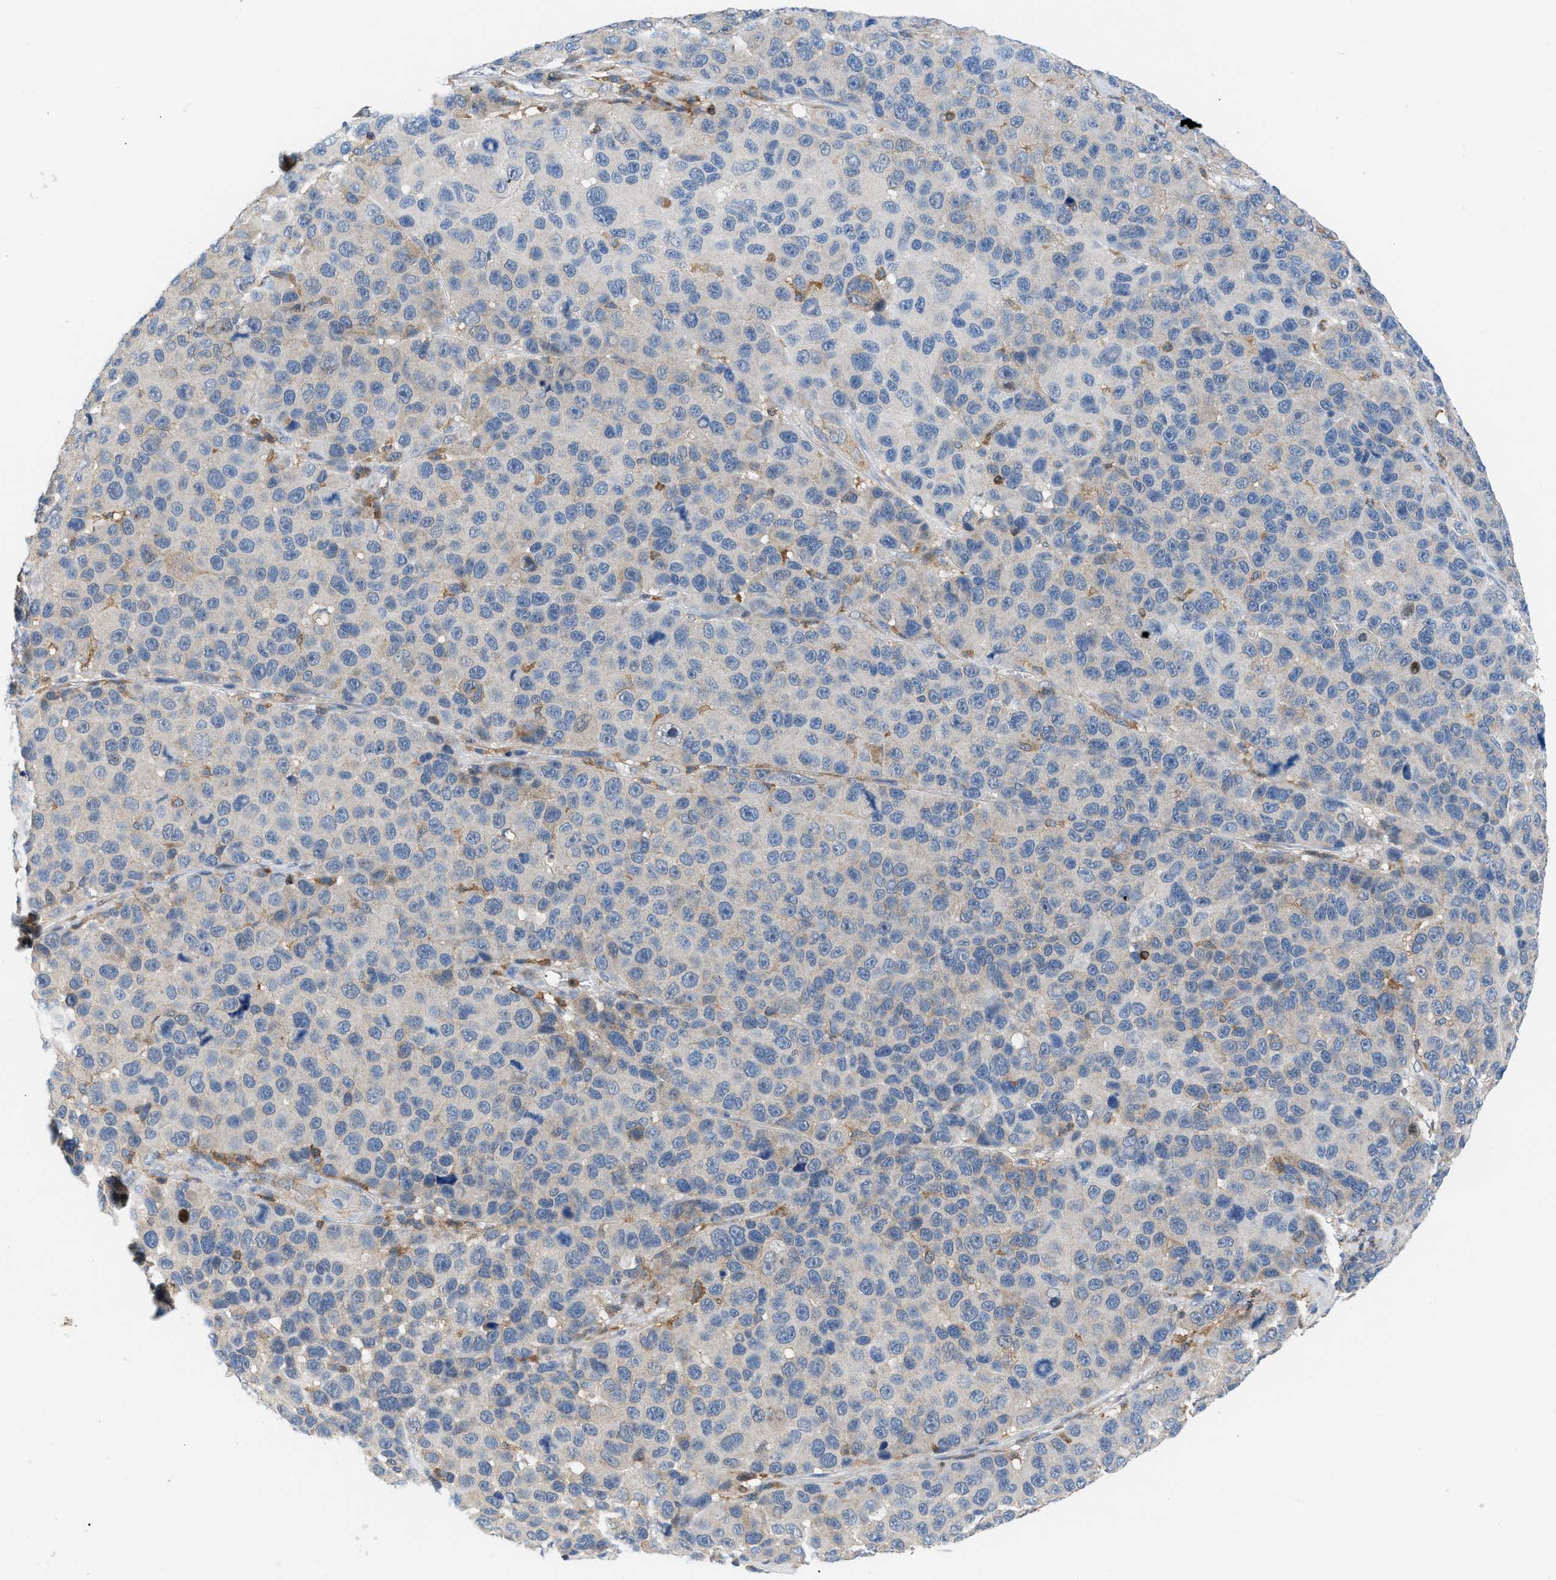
{"staining": {"intensity": "negative", "quantity": "none", "location": "none"}, "tissue": "melanoma", "cell_type": "Tumor cells", "image_type": "cancer", "snomed": [{"axis": "morphology", "description": "Malignant melanoma, NOS"}, {"axis": "topography", "description": "Skin"}], "caption": "This is an immunohistochemistry micrograph of human melanoma. There is no staining in tumor cells.", "gene": "INPP5D", "patient": {"sex": "male", "age": 53}}